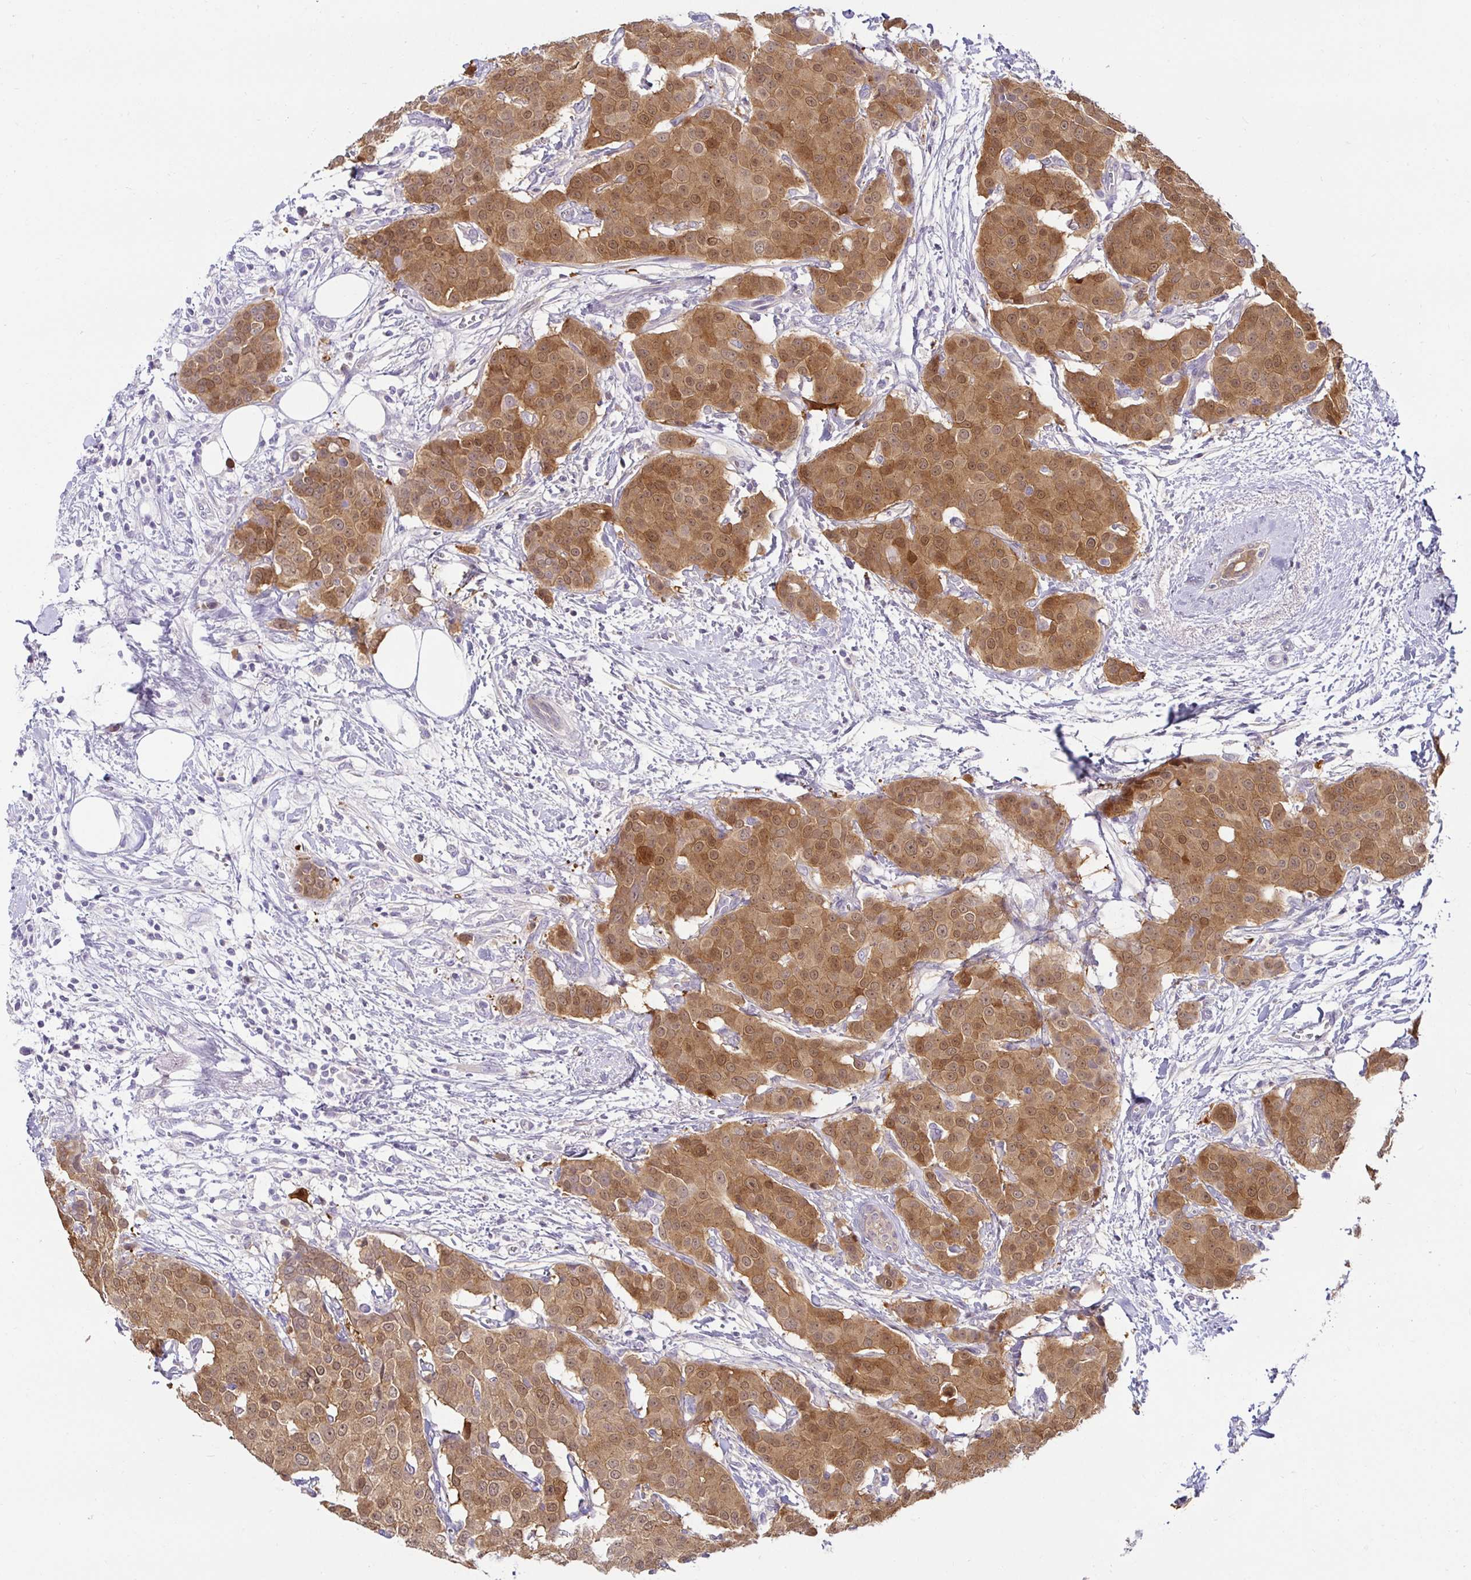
{"staining": {"intensity": "moderate", "quantity": ">75%", "location": "cytoplasmic/membranous,nuclear"}, "tissue": "breast cancer", "cell_type": "Tumor cells", "image_type": "cancer", "snomed": [{"axis": "morphology", "description": "Duct carcinoma"}, {"axis": "topography", "description": "Breast"}], "caption": "Breast cancer (invasive ductal carcinoma) was stained to show a protein in brown. There is medium levels of moderate cytoplasmic/membranous and nuclear positivity in approximately >75% of tumor cells.", "gene": "MON2", "patient": {"sex": "female", "age": 91}}